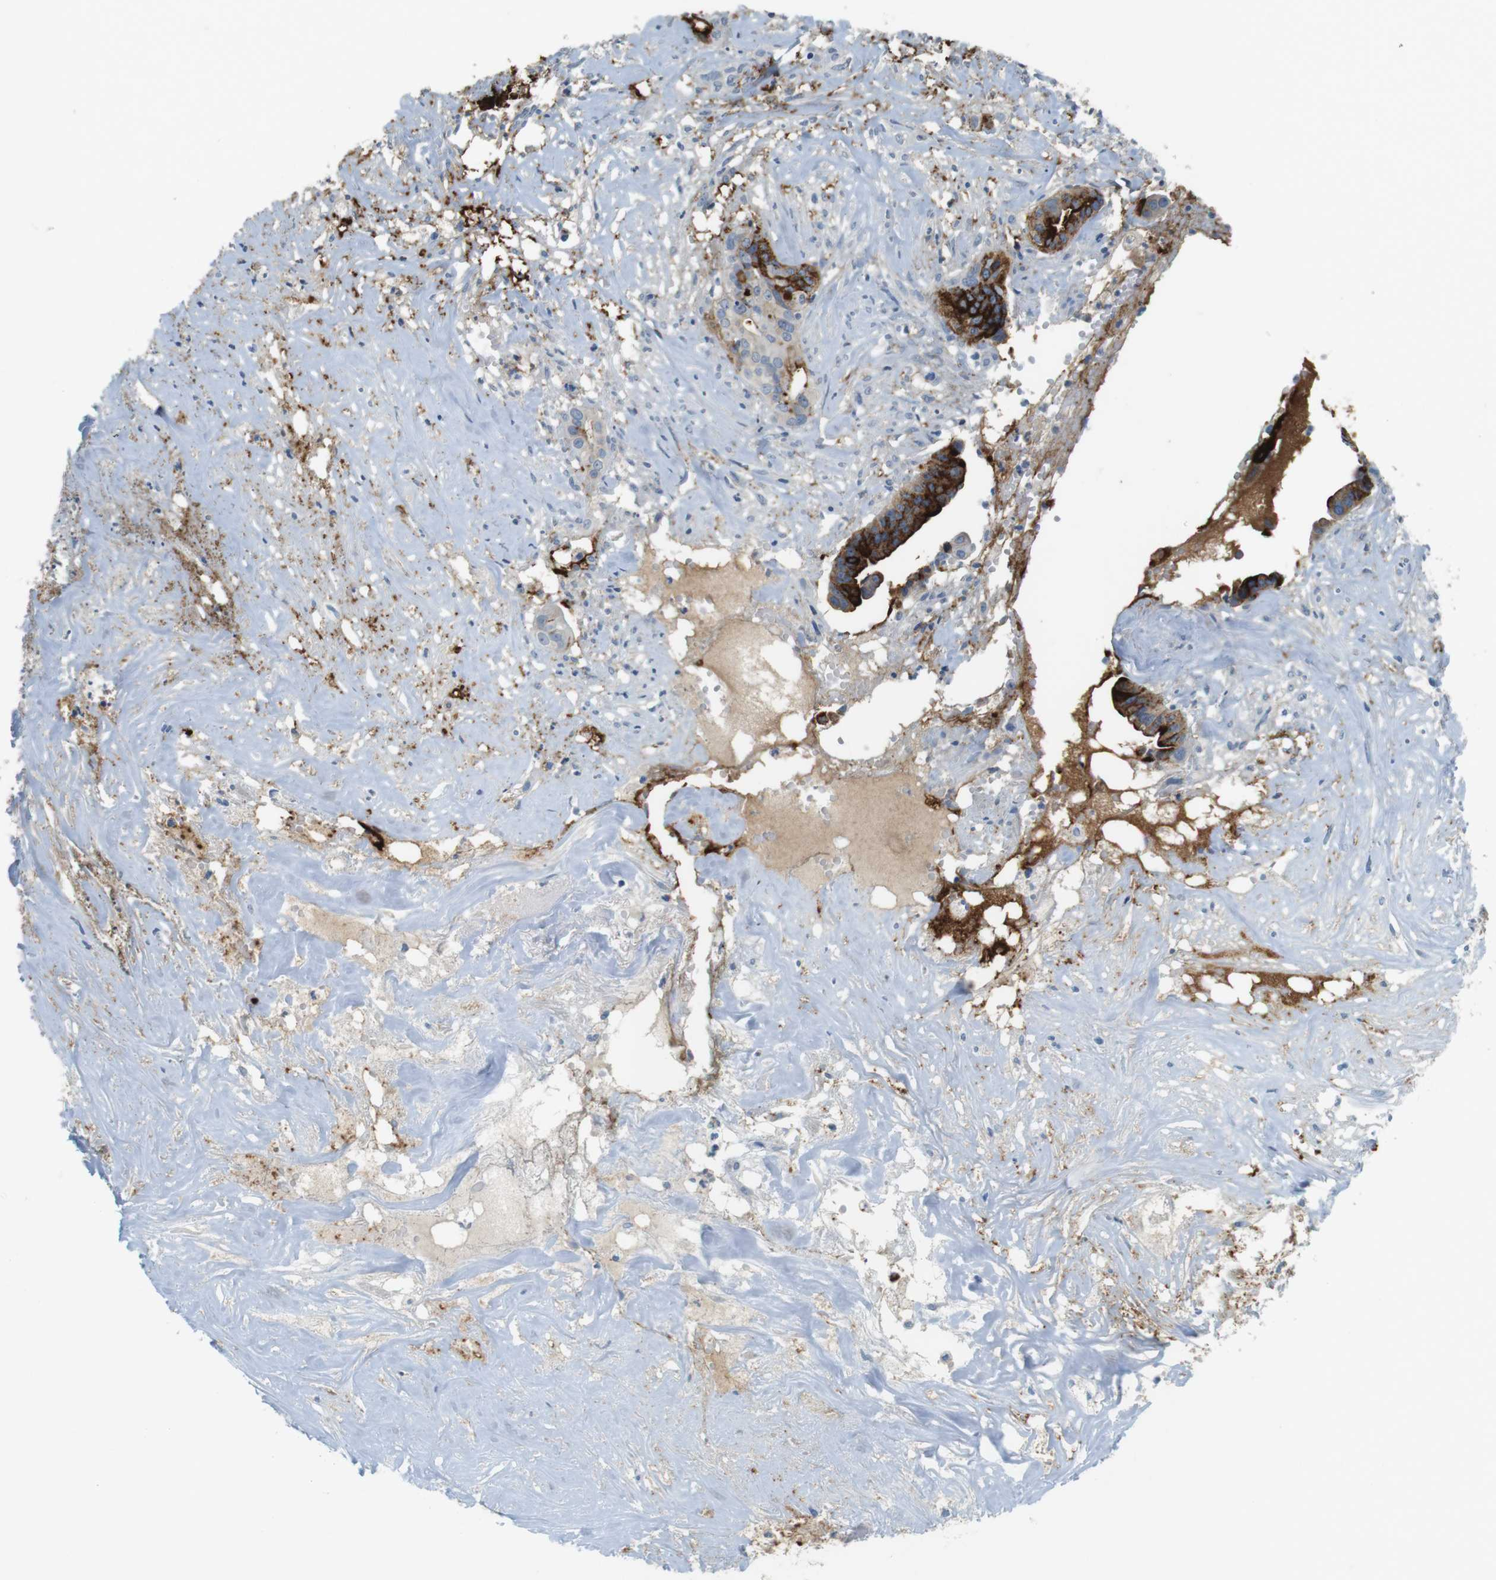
{"staining": {"intensity": "strong", "quantity": "25%-75%", "location": "cytoplasmic/membranous"}, "tissue": "liver cancer", "cell_type": "Tumor cells", "image_type": "cancer", "snomed": [{"axis": "morphology", "description": "Cholangiocarcinoma"}, {"axis": "topography", "description": "Liver"}], "caption": "Human liver cancer (cholangiocarcinoma) stained with a brown dye displays strong cytoplasmic/membranous positive positivity in about 25%-75% of tumor cells.", "gene": "MUC5B", "patient": {"sex": "female", "age": 61}}